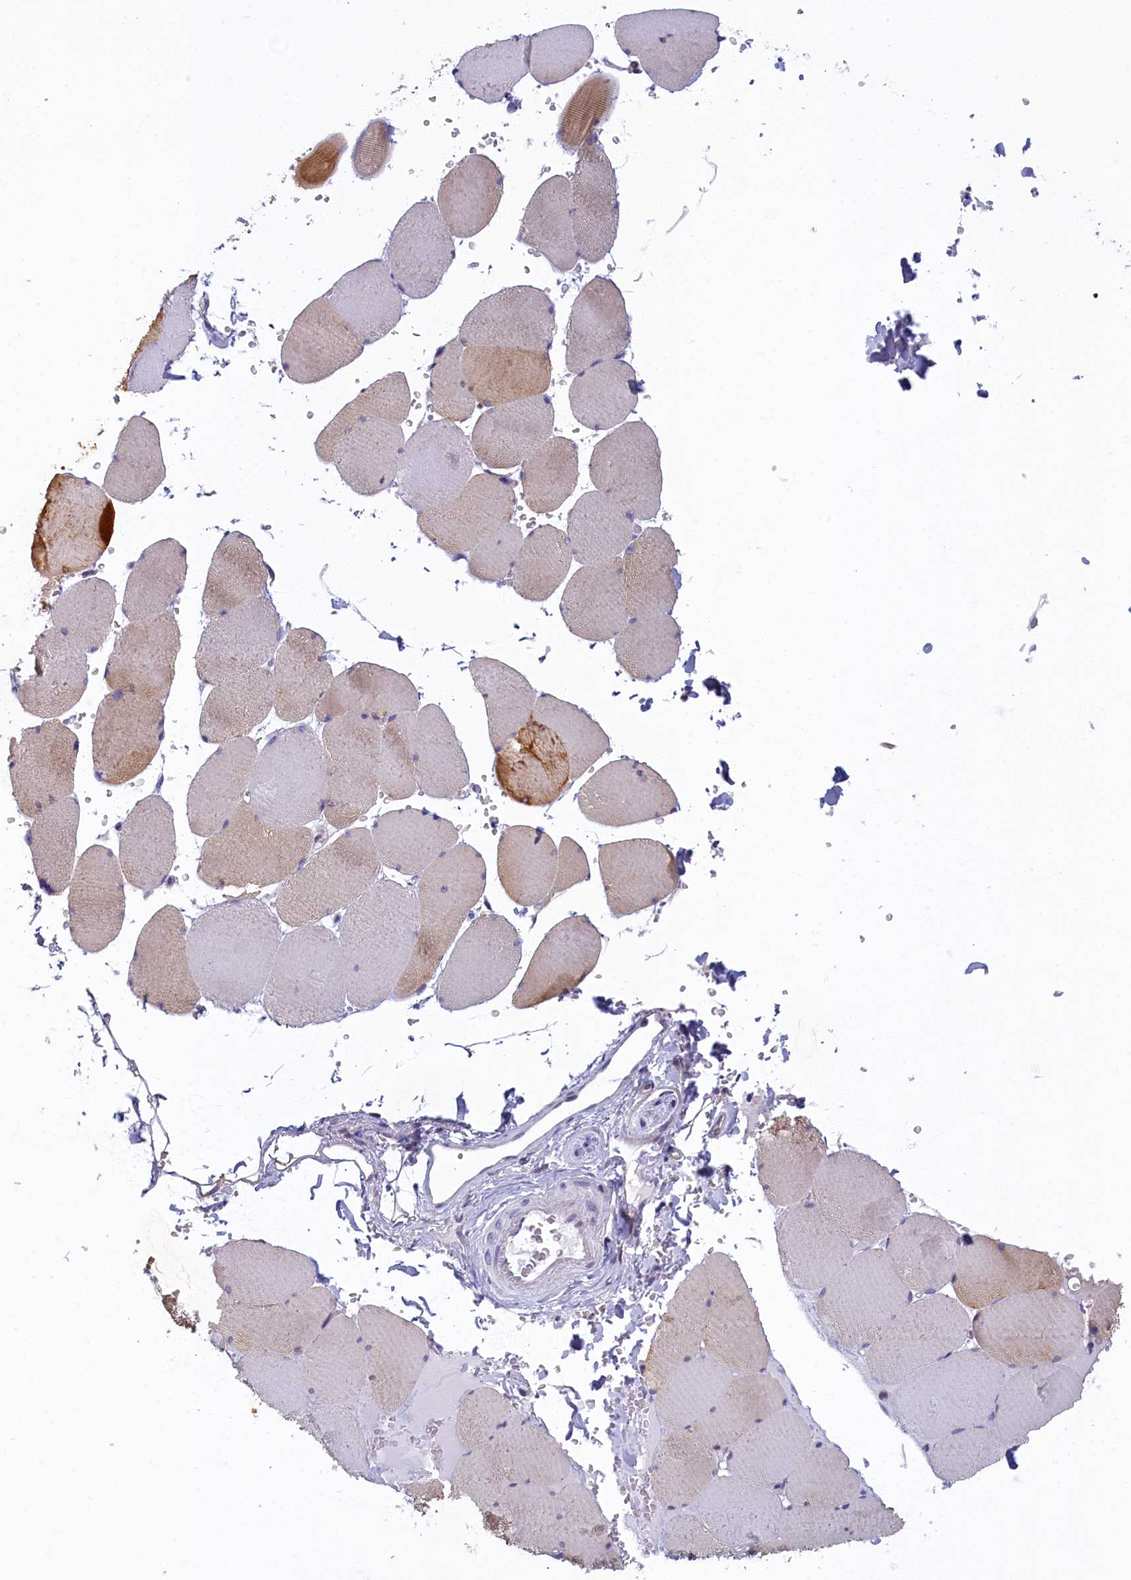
{"staining": {"intensity": "strong", "quantity": "<25%", "location": "cytoplasmic/membranous"}, "tissue": "skeletal muscle", "cell_type": "Myocytes", "image_type": "normal", "snomed": [{"axis": "morphology", "description": "Normal tissue, NOS"}, {"axis": "topography", "description": "Skeletal muscle"}, {"axis": "topography", "description": "Head-Neck"}], "caption": "Strong cytoplasmic/membranous protein staining is present in about <25% of myocytes in skeletal muscle.", "gene": "NOL10", "patient": {"sex": "male", "age": 66}}